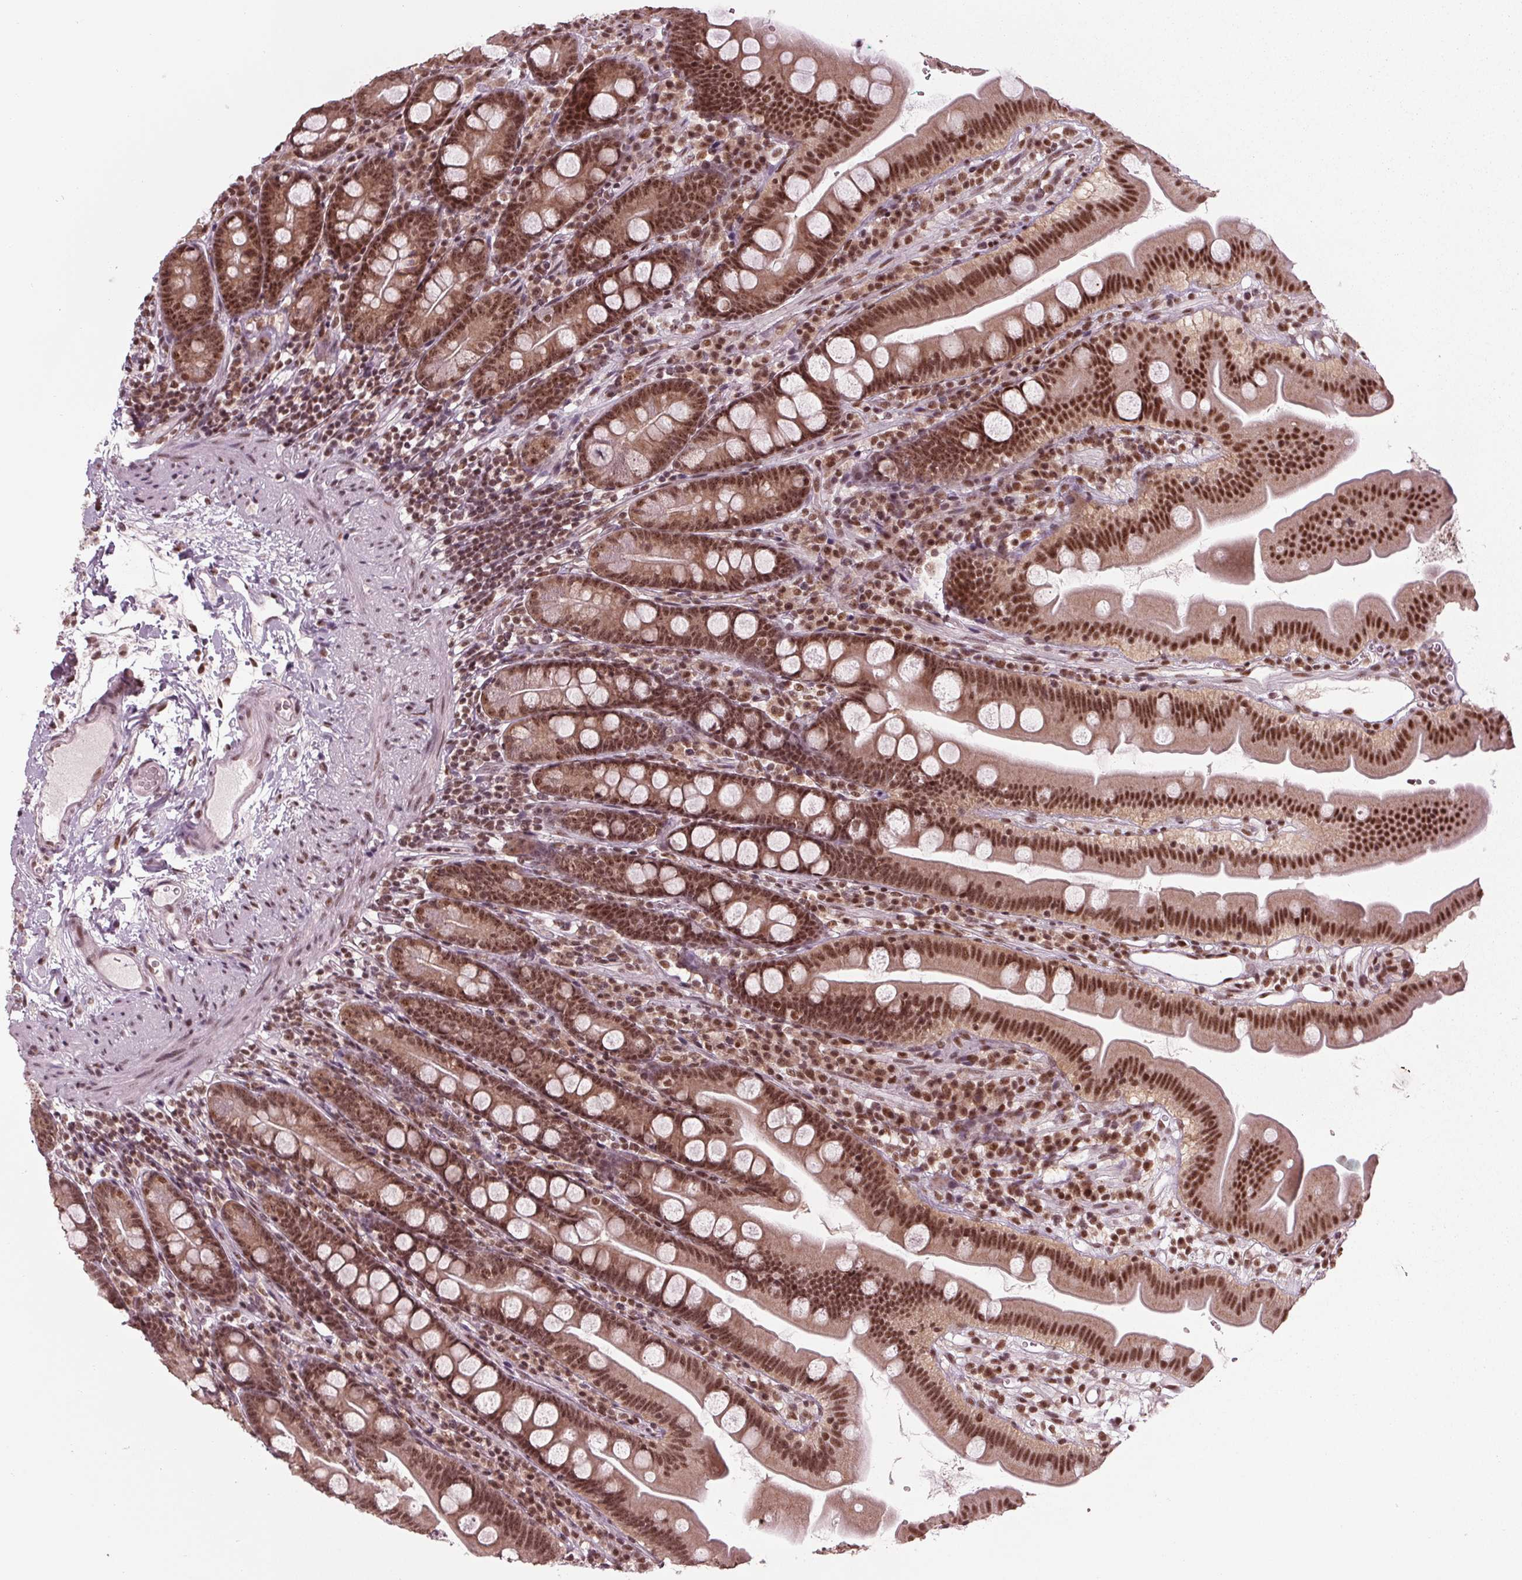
{"staining": {"intensity": "strong", "quantity": ">75%", "location": "nuclear"}, "tissue": "duodenum", "cell_type": "Glandular cells", "image_type": "normal", "snomed": [{"axis": "morphology", "description": "Normal tissue, NOS"}, {"axis": "topography", "description": "Duodenum"}], "caption": "Approximately >75% of glandular cells in normal human duodenum reveal strong nuclear protein staining as visualized by brown immunohistochemical staining.", "gene": "DDX41", "patient": {"sex": "female", "age": 67}}